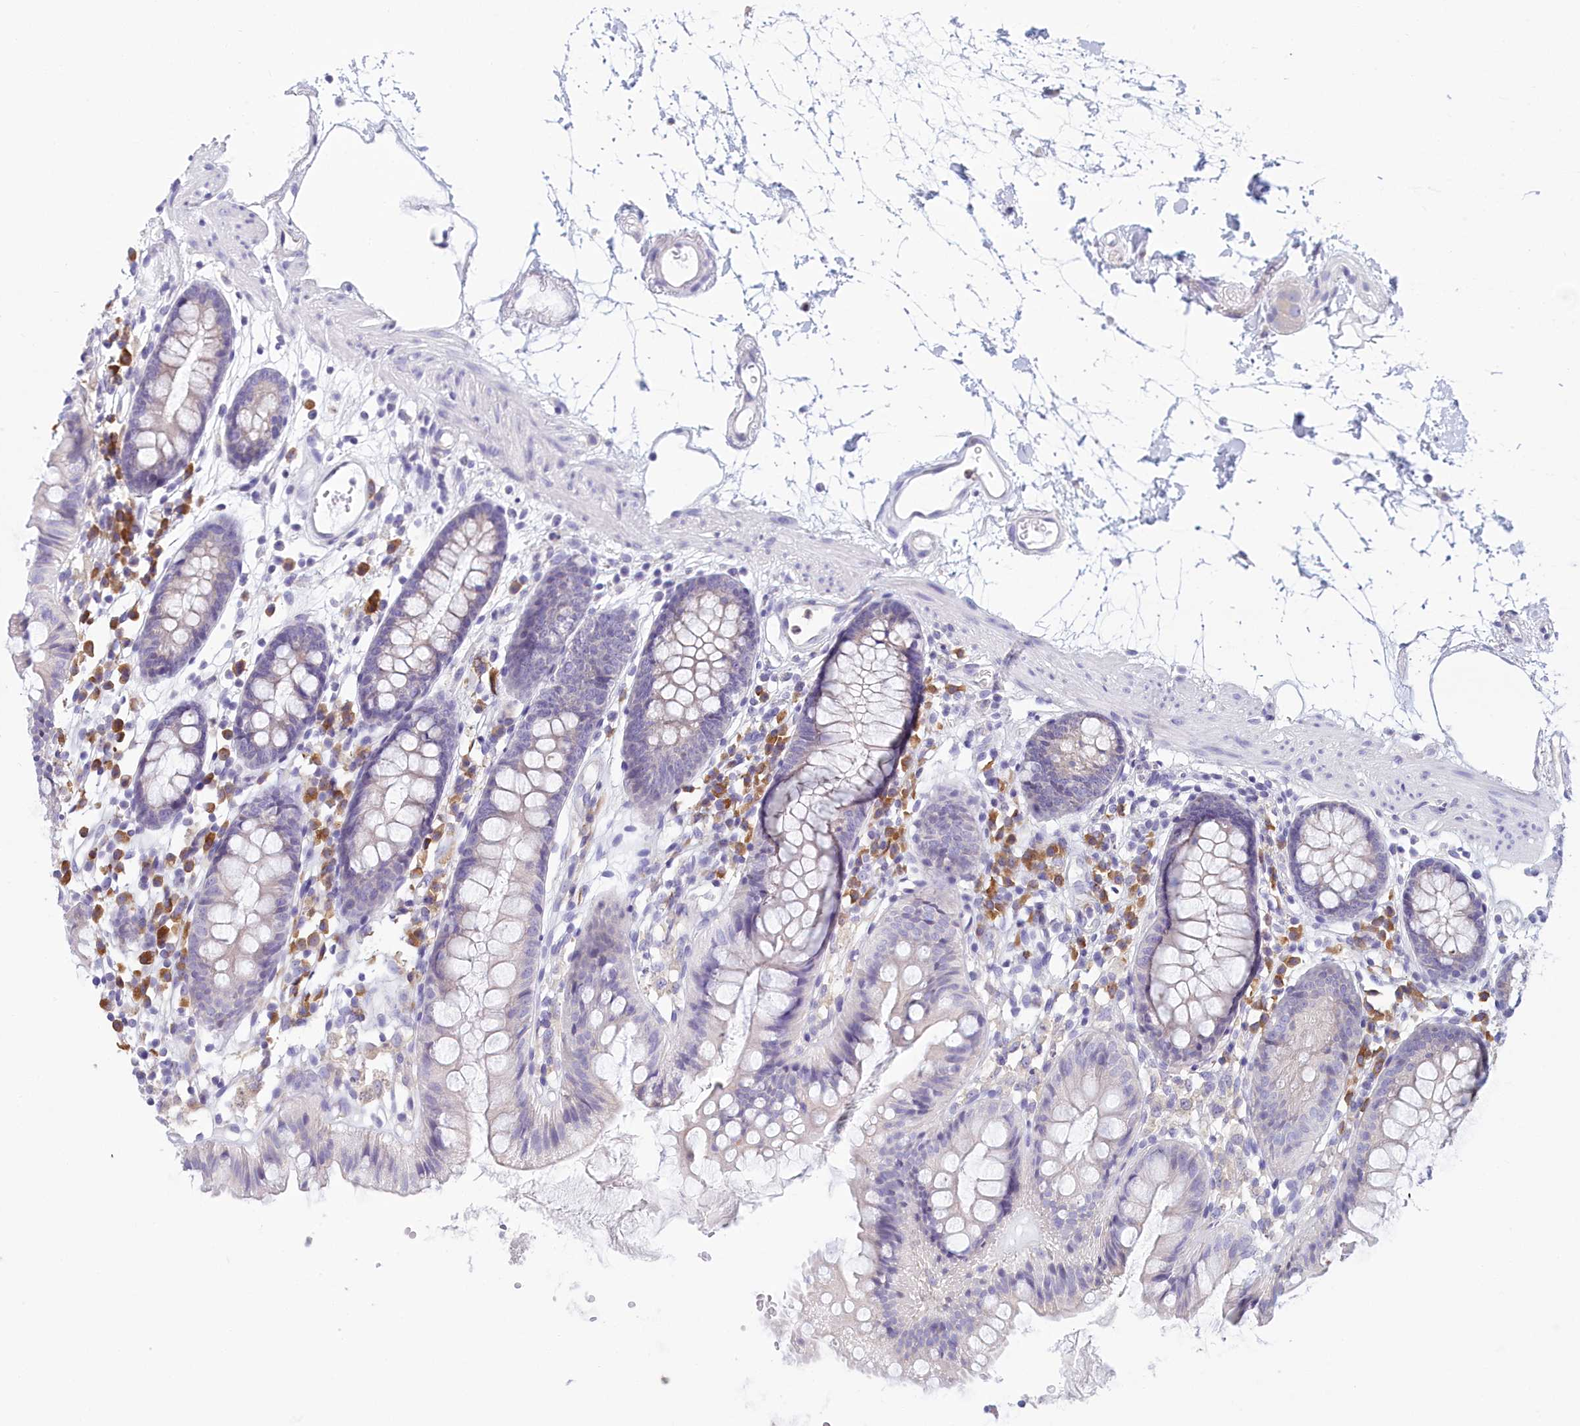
{"staining": {"intensity": "negative", "quantity": "none", "location": "none"}, "tissue": "colon", "cell_type": "Endothelial cells", "image_type": "normal", "snomed": [{"axis": "morphology", "description": "Normal tissue, NOS"}, {"axis": "topography", "description": "Colon"}], "caption": "This is a photomicrograph of IHC staining of normal colon, which shows no staining in endothelial cells.", "gene": "HM13", "patient": {"sex": "female", "age": 84}}